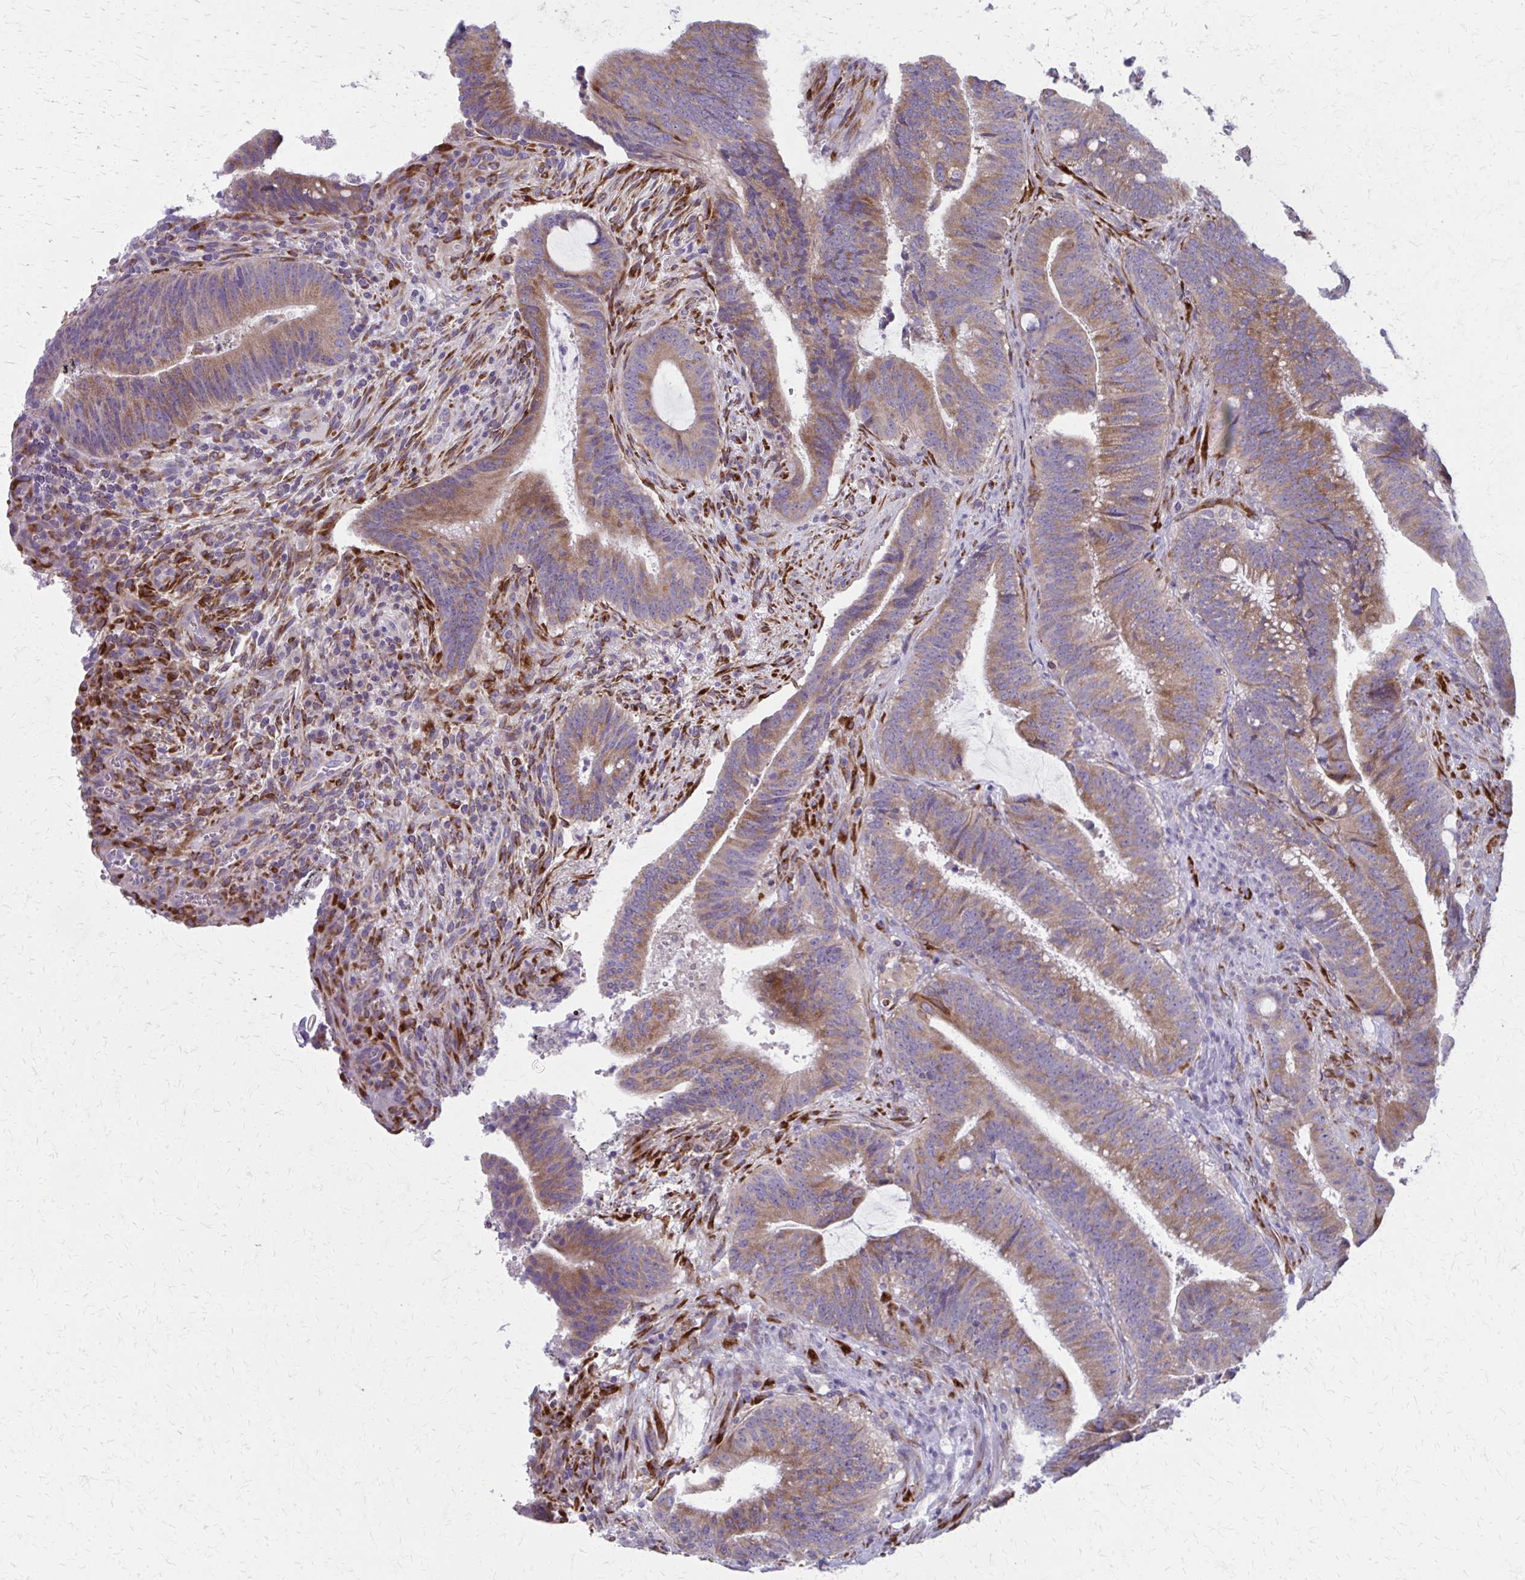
{"staining": {"intensity": "moderate", "quantity": ">75%", "location": "cytoplasmic/membranous"}, "tissue": "colorectal cancer", "cell_type": "Tumor cells", "image_type": "cancer", "snomed": [{"axis": "morphology", "description": "Adenocarcinoma, NOS"}, {"axis": "topography", "description": "Colon"}], "caption": "Immunohistochemical staining of adenocarcinoma (colorectal) reveals moderate cytoplasmic/membranous protein positivity in about >75% of tumor cells. The staining was performed using DAB to visualize the protein expression in brown, while the nuclei were stained in blue with hematoxylin (Magnification: 20x).", "gene": "SPATS2L", "patient": {"sex": "female", "age": 43}}